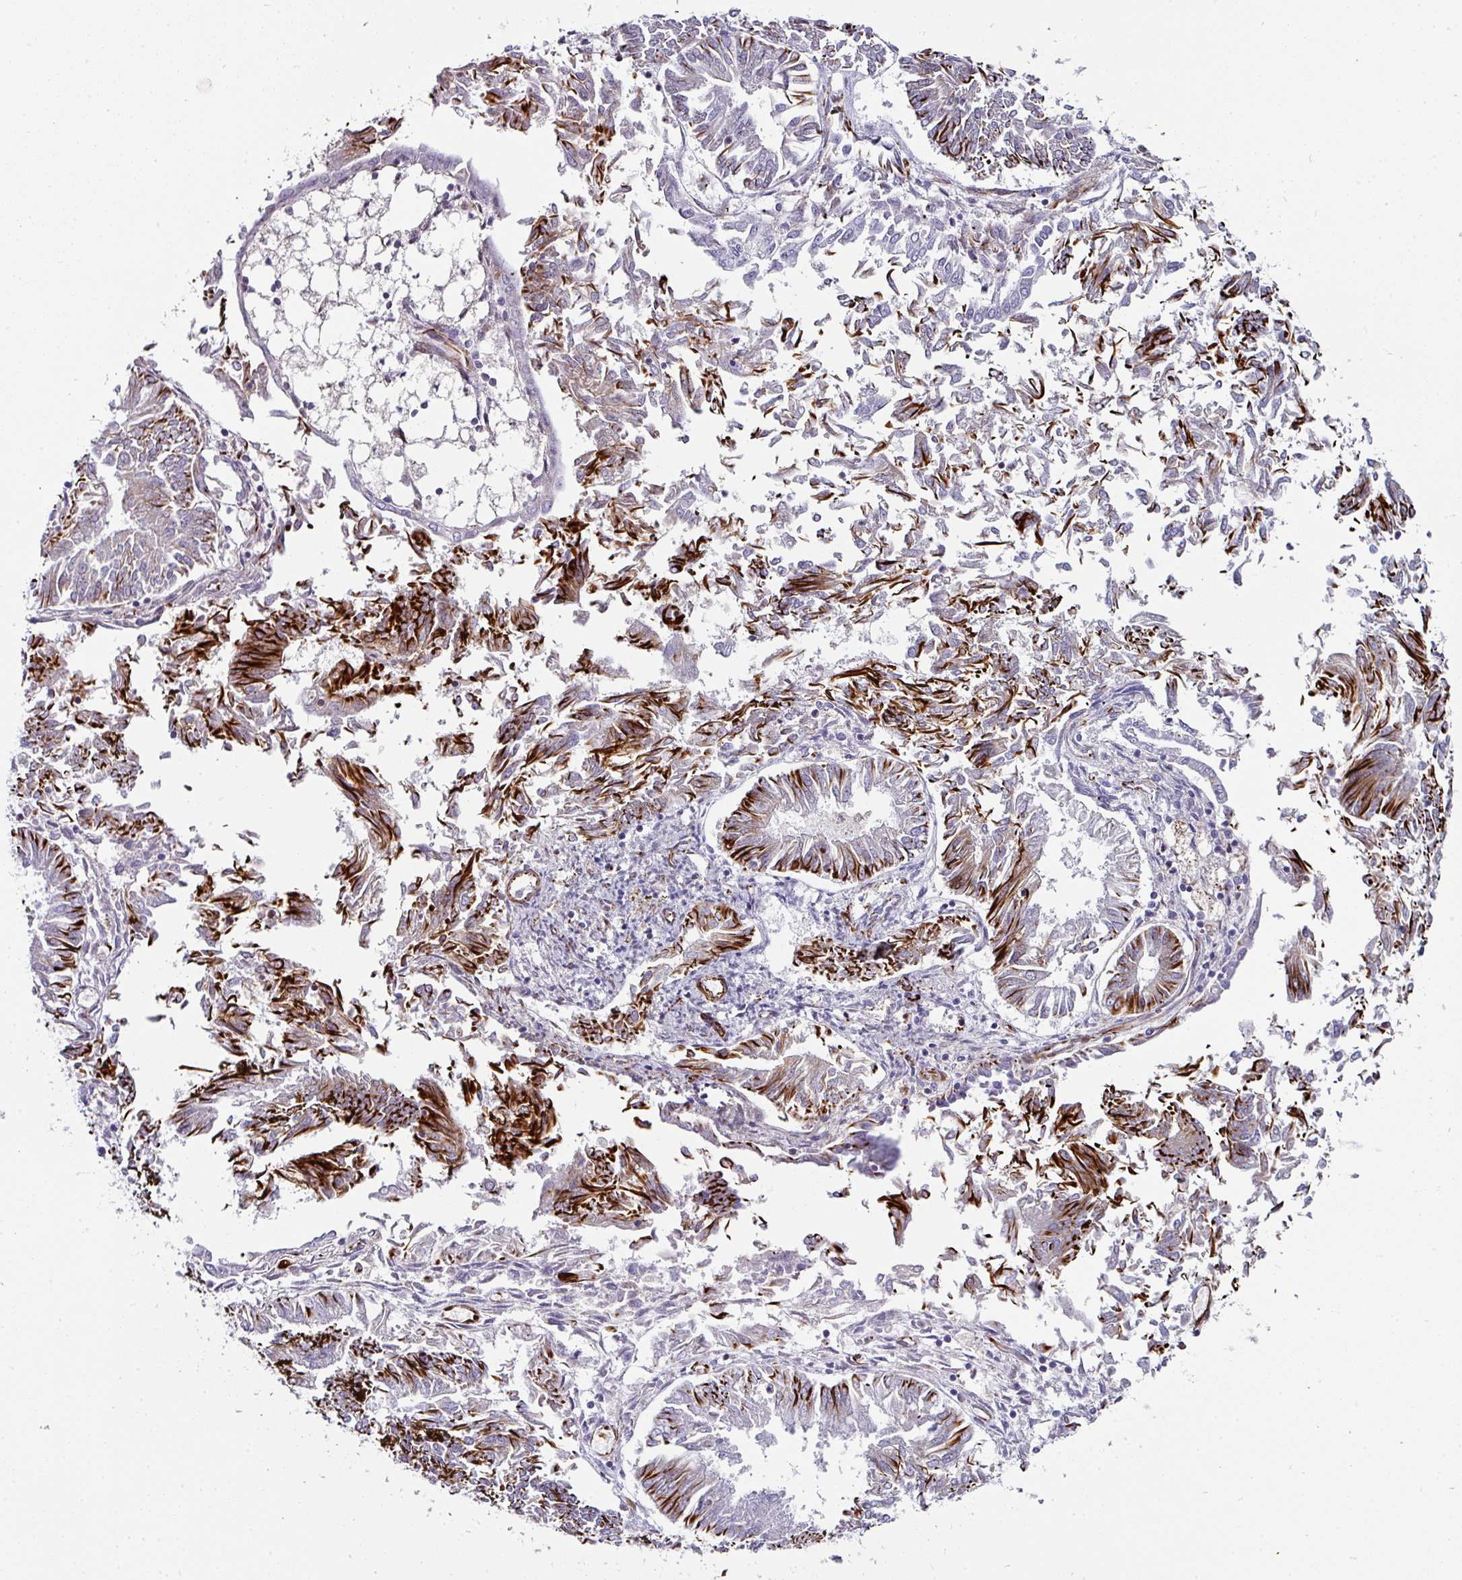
{"staining": {"intensity": "strong", "quantity": "25%-75%", "location": "cytoplasmic/membranous"}, "tissue": "endometrial cancer", "cell_type": "Tumor cells", "image_type": "cancer", "snomed": [{"axis": "morphology", "description": "Adenocarcinoma, NOS"}, {"axis": "topography", "description": "Endometrium"}], "caption": "The histopathology image exhibits staining of endometrial cancer, revealing strong cytoplasmic/membranous protein positivity (brown color) within tumor cells. The staining was performed using DAB (3,3'-diaminobenzidine) to visualize the protein expression in brown, while the nuclei were stained in blue with hematoxylin (Magnification: 20x).", "gene": "TMPRSS9", "patient": {"sex": "female", "age": 58}}